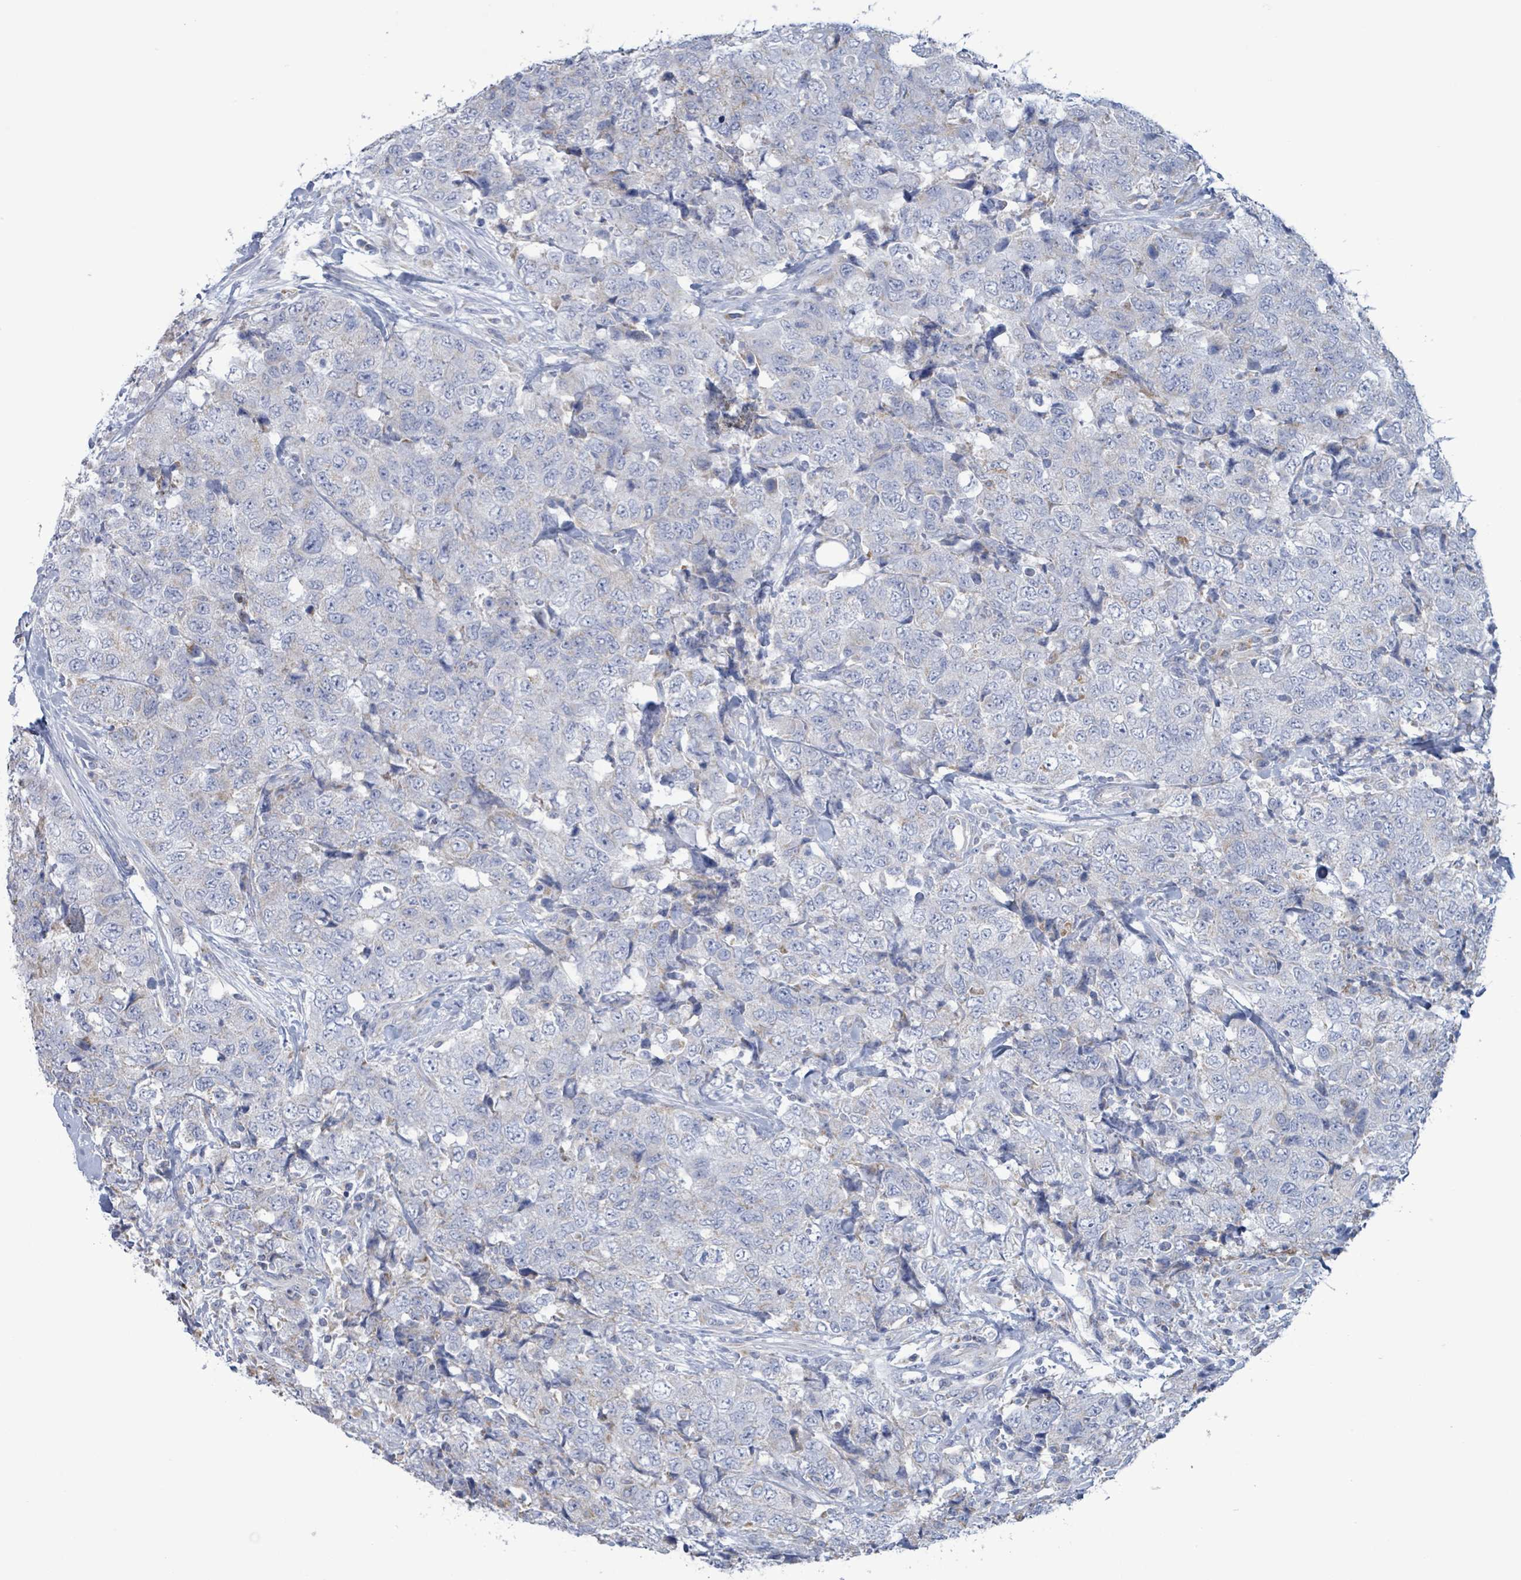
{"staining": {"intensity": "negative", "quantity": "none", "location": "none"}, "tissue": "urothelial cancer", "cell_type": "Tumor cells", "image_type": "cancer", "snomed": [{"axis": "morphology", "description": "Urothelial carcinoma, High grade"}, {"axis": "topography", "description": "Urinary bladder"}], "caption": "This is an immunohistochemistry photomicrograph of human urothelial cancer. There is no expression in tumor cells.", "gene": "AKR1C4", "patient": {"sex": "female", "age": 78}}